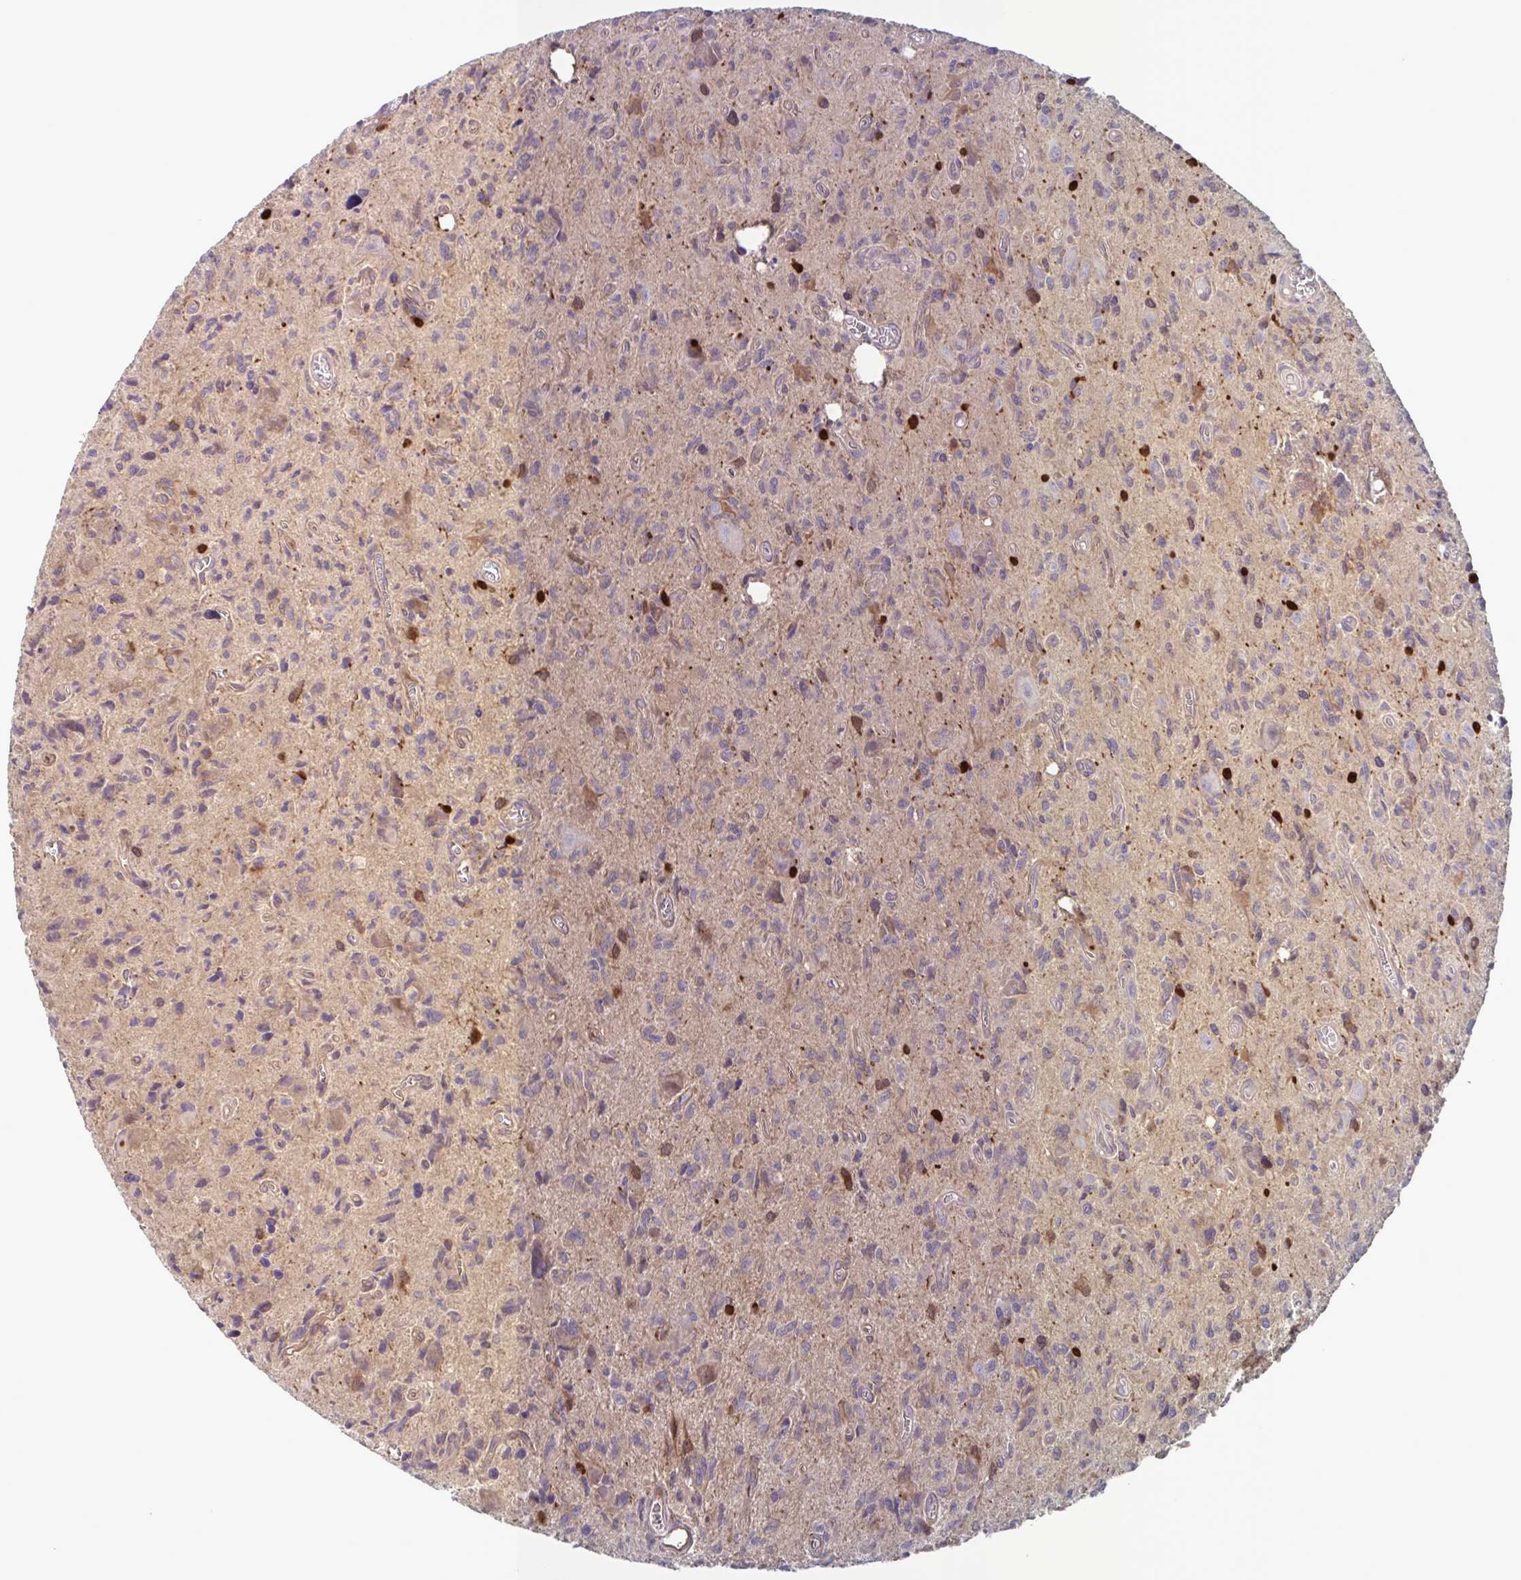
{"staining": {"intensity": "moderate", "quantity": "<25%", "location": "cytoplasmic/membranous"}, "tissue": "glioma", "cell_type": "Tumor cells", "image_type": "cancer", "snomed": [{"axis": "morphology", "description": "Glioma, malignant, High grade"}, {"axis": "topography", "description": "Brain"}], "caption": "A low amount of moderate cytoplasmic/membranous positivity is seen in about <25% of tumor cells in malignant glioma (high-grade) tissue. The staining was performed using DAB (3,3'-diaminobenzidine), with brown indicating positive protein expression. Nuclei are stained blue with hematoxylin.", "gene": "GLTP", "patient": {"sex": "male", "age": 76}}